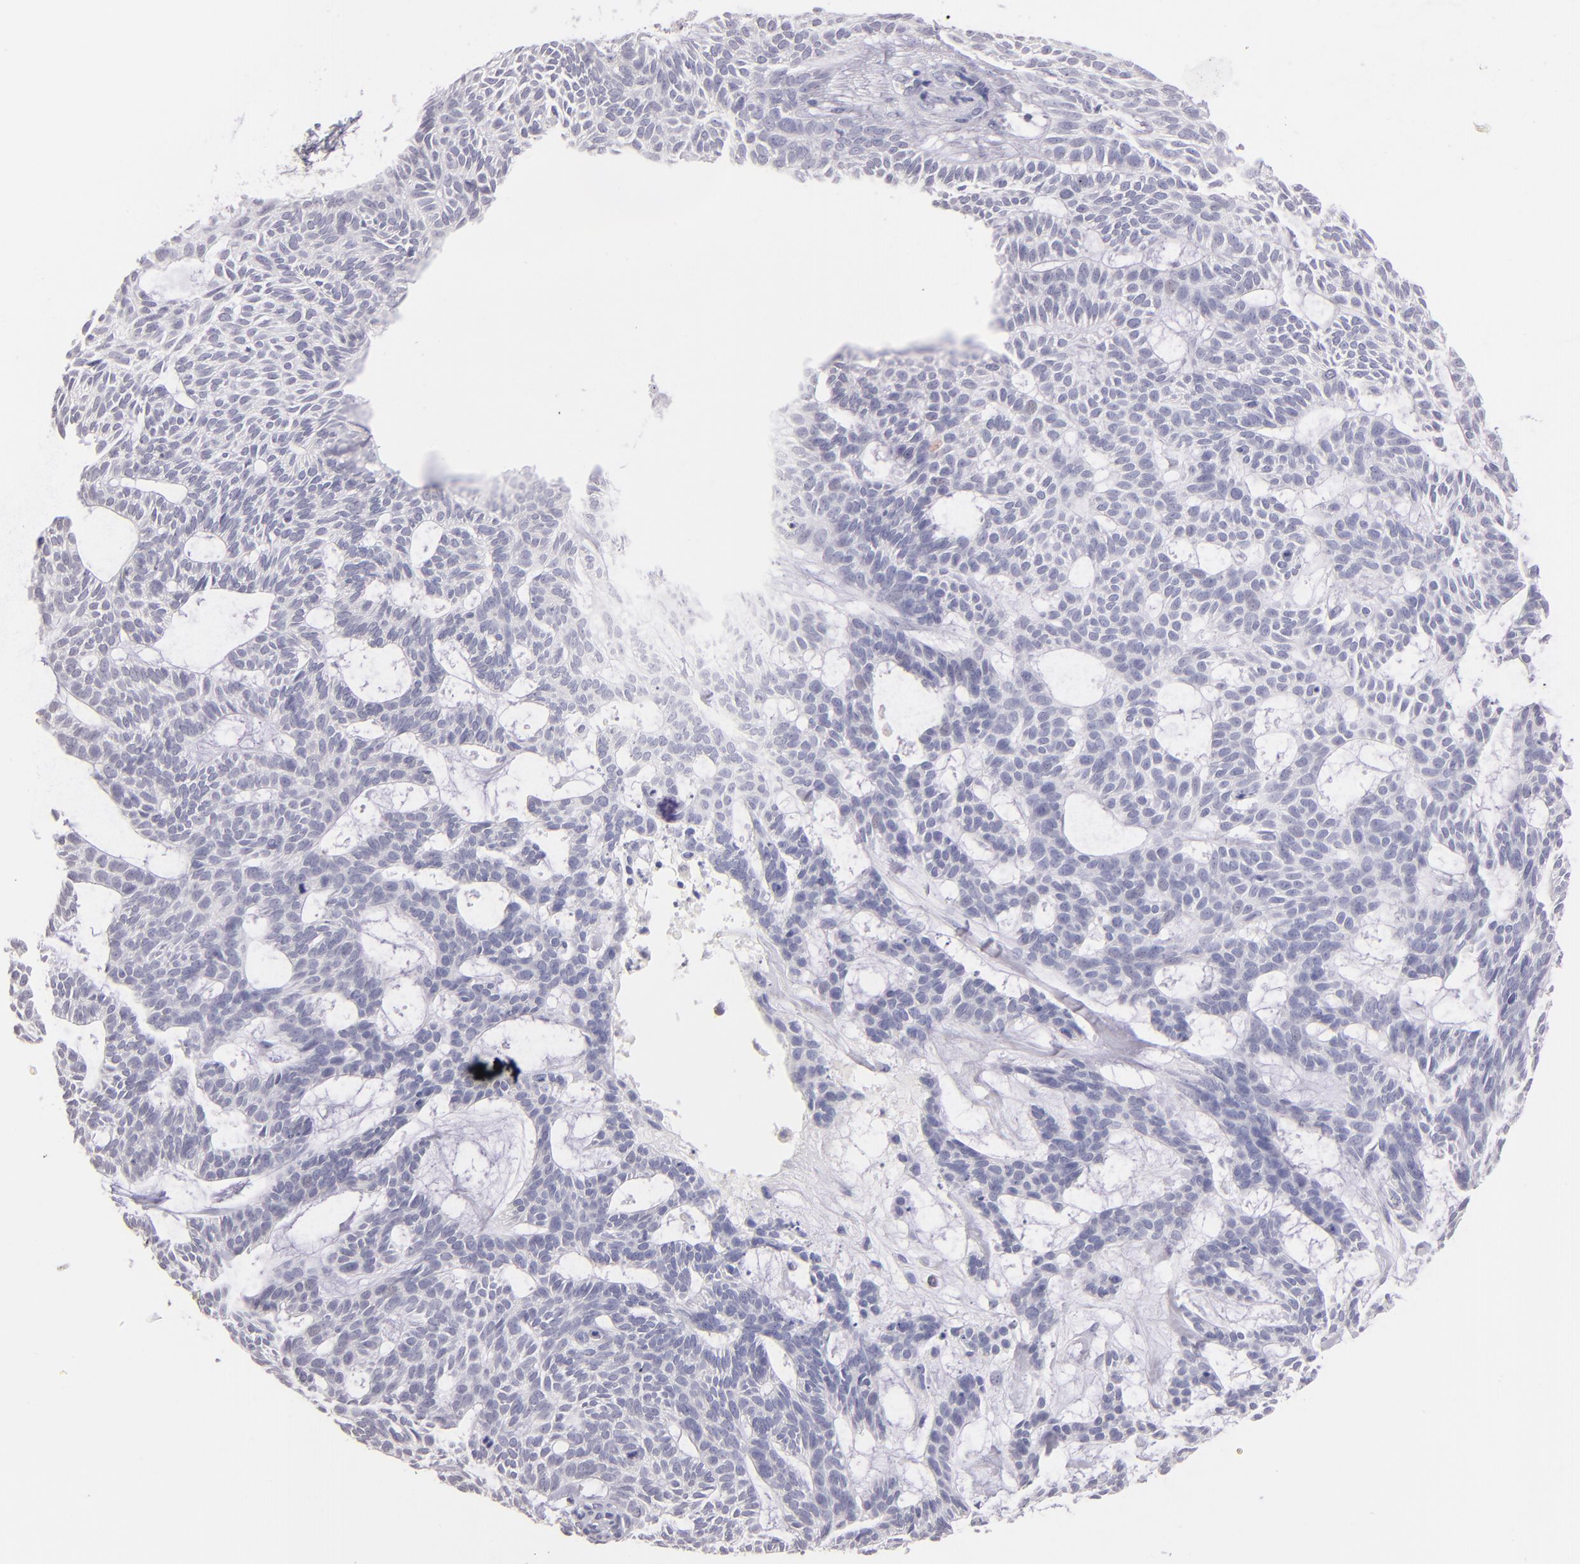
{"staining": {"intensity": "negative", "quantity": "none", "location": "none"}, "tissue": "skin cancer", "cell_type": "Tumor cells", "image_type": "cancer", "snomed": [{"axis": "morphology", "description": "Basal cell carcinoma"}, {"axis": "topography", "description": "Skin"}], "caption": "Tumor cells are negative for brown protein staining in skin cancer (basal cell carcinoma).", "gene": "IL2RA", "patient": {"sex": "male", "age": 75}}